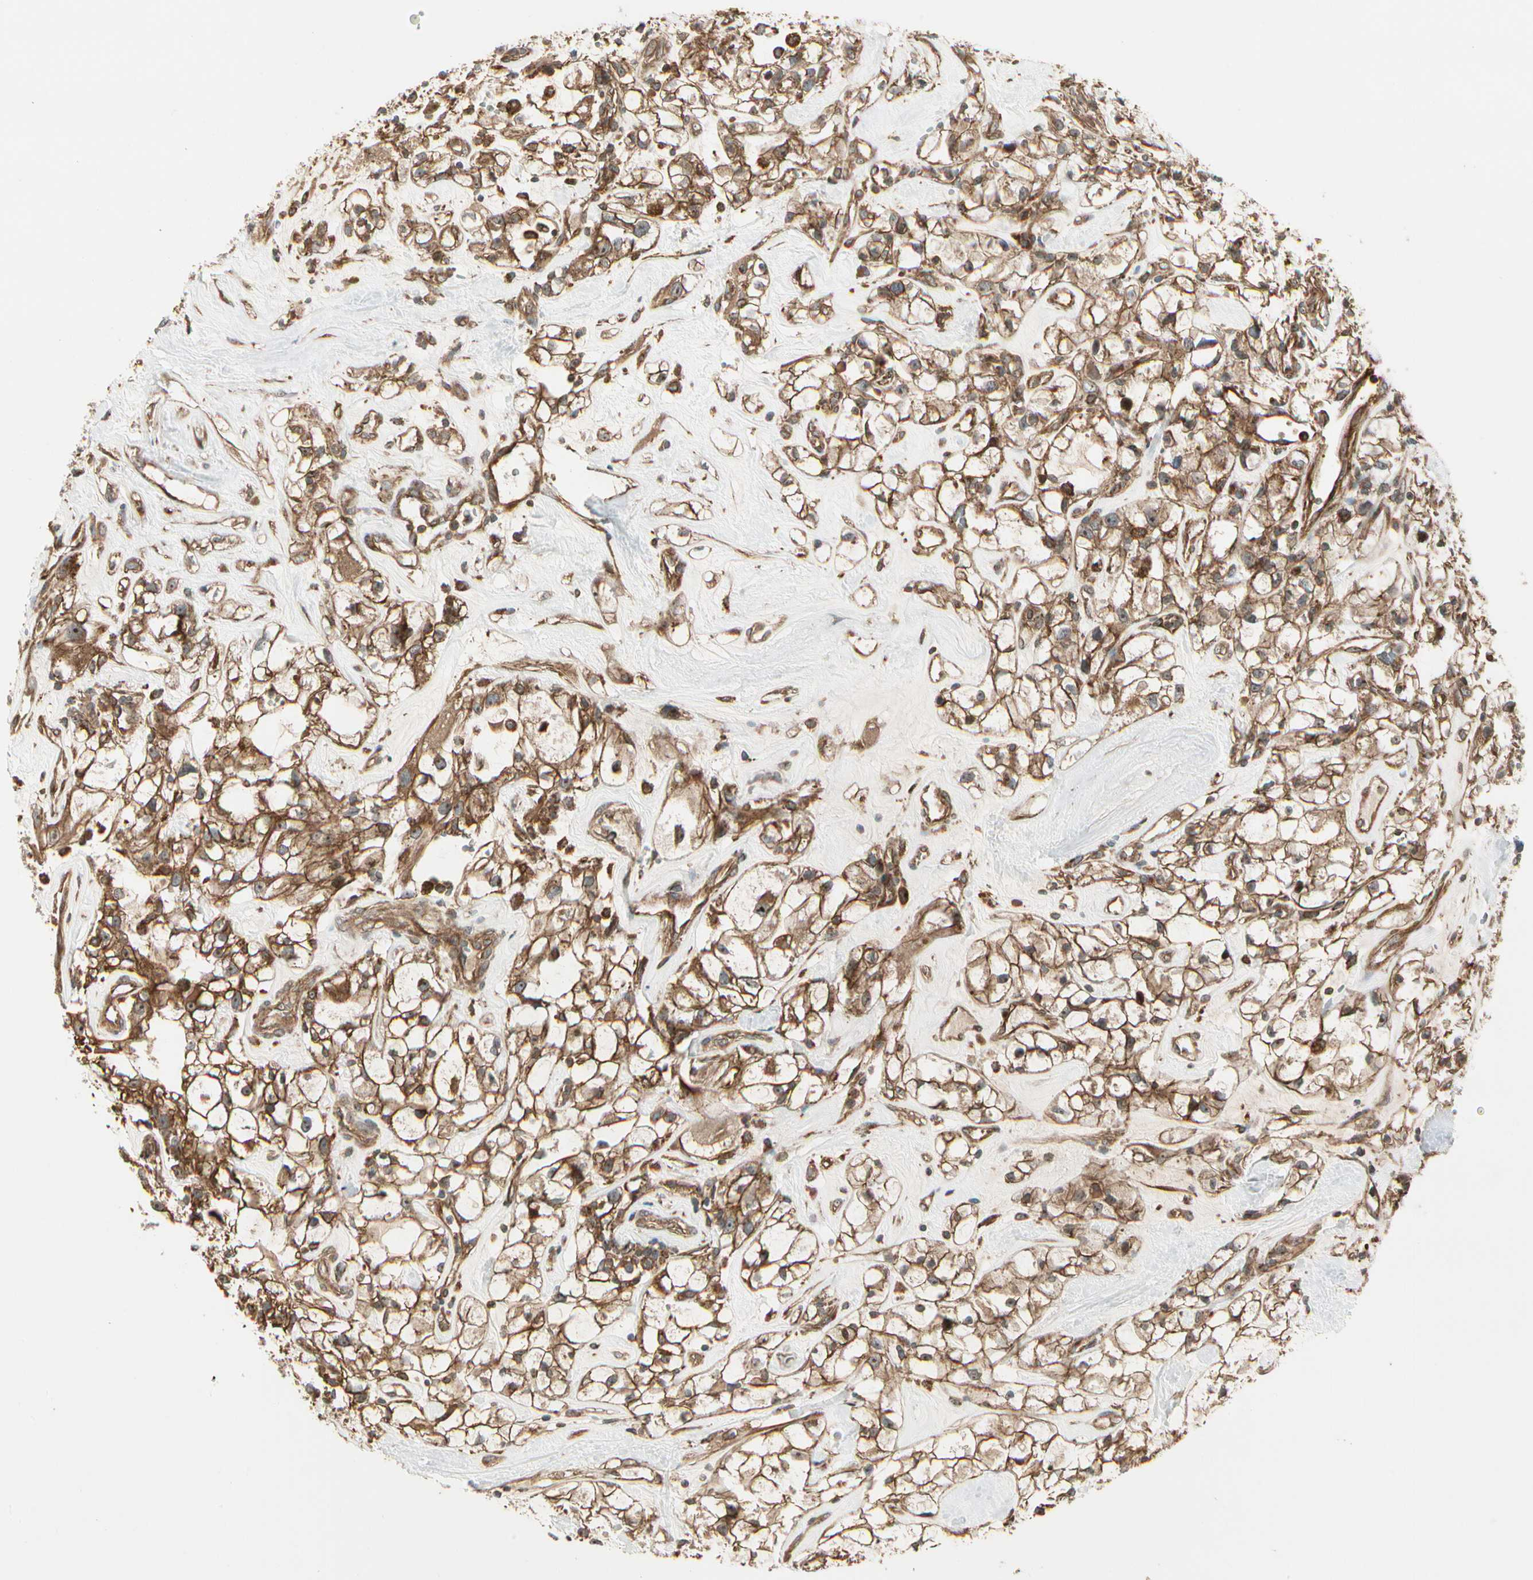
{"staining": {"intensity": "strong", "quantity": ">75%", "location": "cytoplasmic/membranous"}, "tissue": "renal cancer", "cell_type": "Tumor cells", "image_type": "cancer", "snomed": [{"axis": "morphology", "description": "Adenocarcinoma, NOS"}, {"axis": "topography", "description": "Kidney"}], "caption": "Immunohistochemical staining of human renal adenocarcinoma displays strong cytoplasmic/membranous protein positivity in about >75% of tumor cells. (DAB IHC with brightfield microscopy, high magnification).", "gene": "FKBP15", "patient": {"sex": "female", "age": 60}}